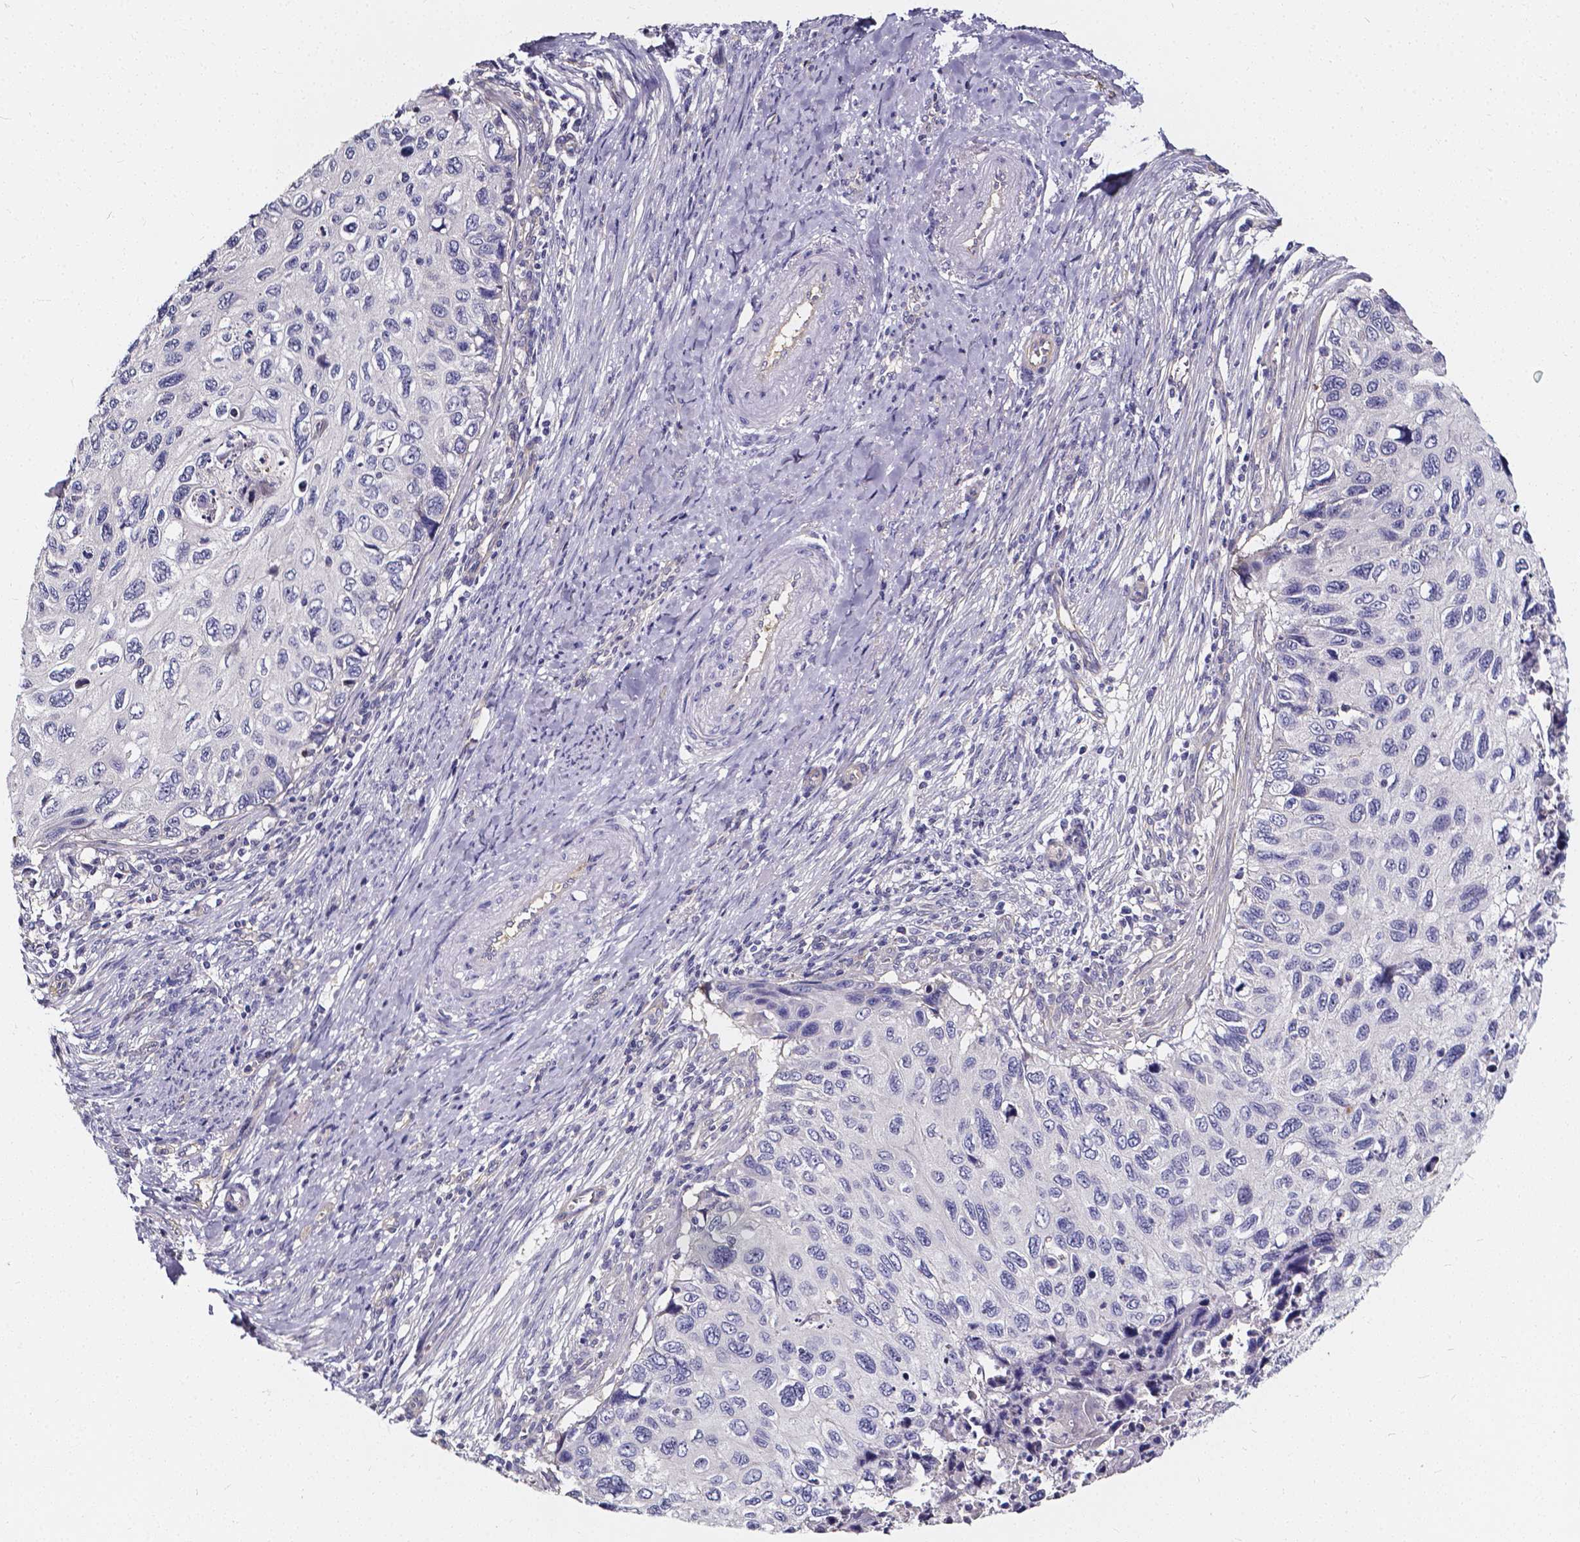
{"staining": {"intensity": "negative", "quantity": "none", "location": "none"}, "tissue": "cervical cancer", "cell_type": "Tumor cells", "image_type": "cancer", "snomed": [{"axis": "morphology", "description": "Squamous cell carcinoma, NOS"}, {"axis": "topography", "description": "Cervix"}], "caption": "A photomicrograph of cervical cancer (squamous cell carcinoma) stained for a protein demonstrates no brown staining in tumor cells. (Stains: DAB (3,3'-diaminobenzidine) immunohistochemistry with hematoxylin counter stain, Microscopy: brightfield microscopy at high magnification).", "gene": "CACNG8", "patient": {"sex": "female", "age": 70}}